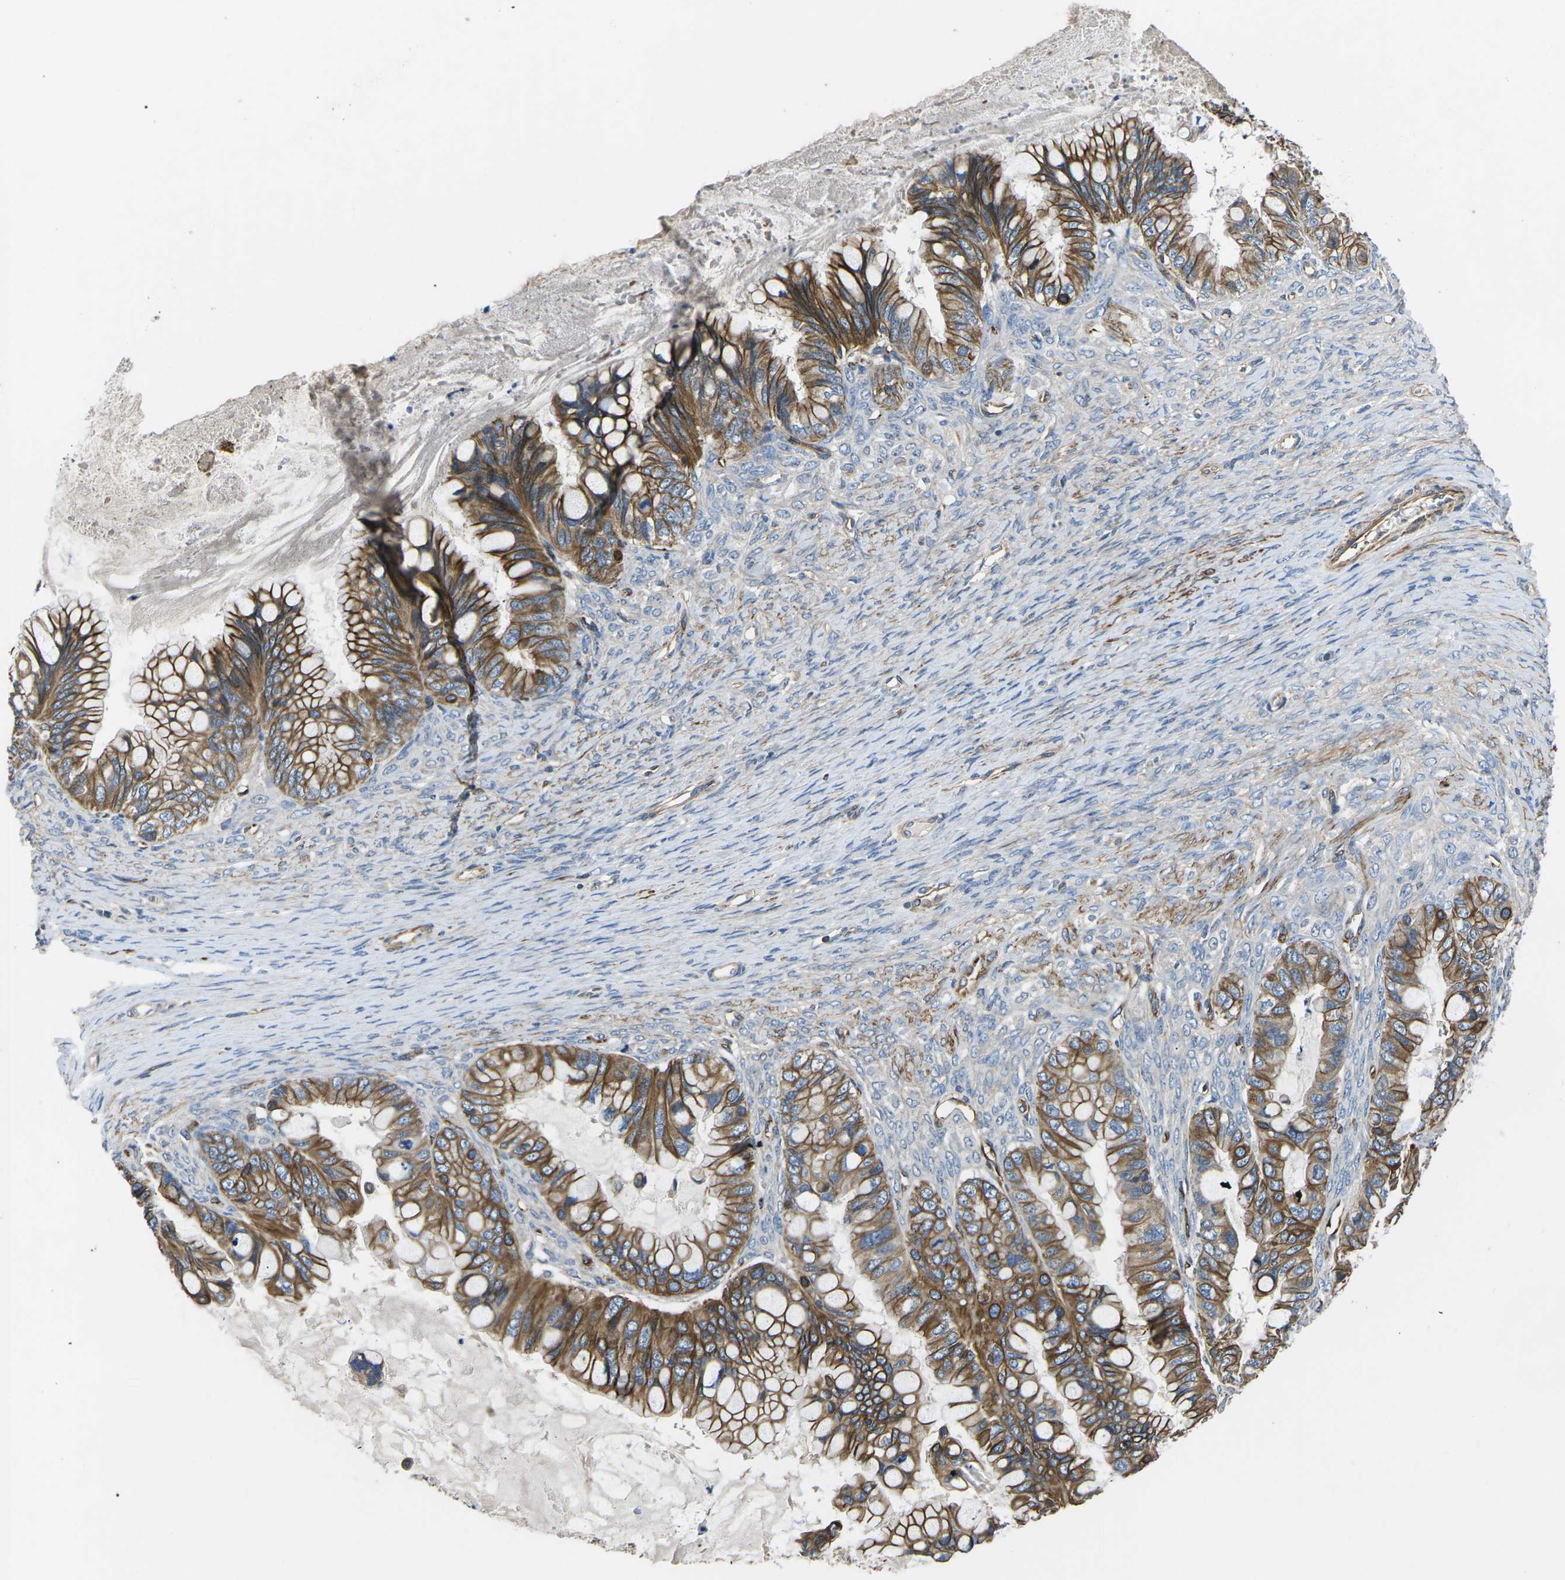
{"staining": {"intensity": "strong", "quantity": ">75%", "location": "cytoplasmic/membranous"}, "tissue": "ovarian cancer", "cell_type": "Tumor cells", "image_type": "cancer", "snomed": [{"axis": "morphology", "description": "Cystadenocarcinoma, mucinous, NOS"}, {"axis": "topography", "description": "Ovary"}], "caption": "High-power microscopy captured an immunohistochemistry (IHC) image of mucinous cystadenocarcinoma (ovarian), revealing strong cytoplasmic/membranous positivity in about >75% of tumor cells.", "gene": "KCNJ15", "patient": {"sex": "female", "age": 80}}